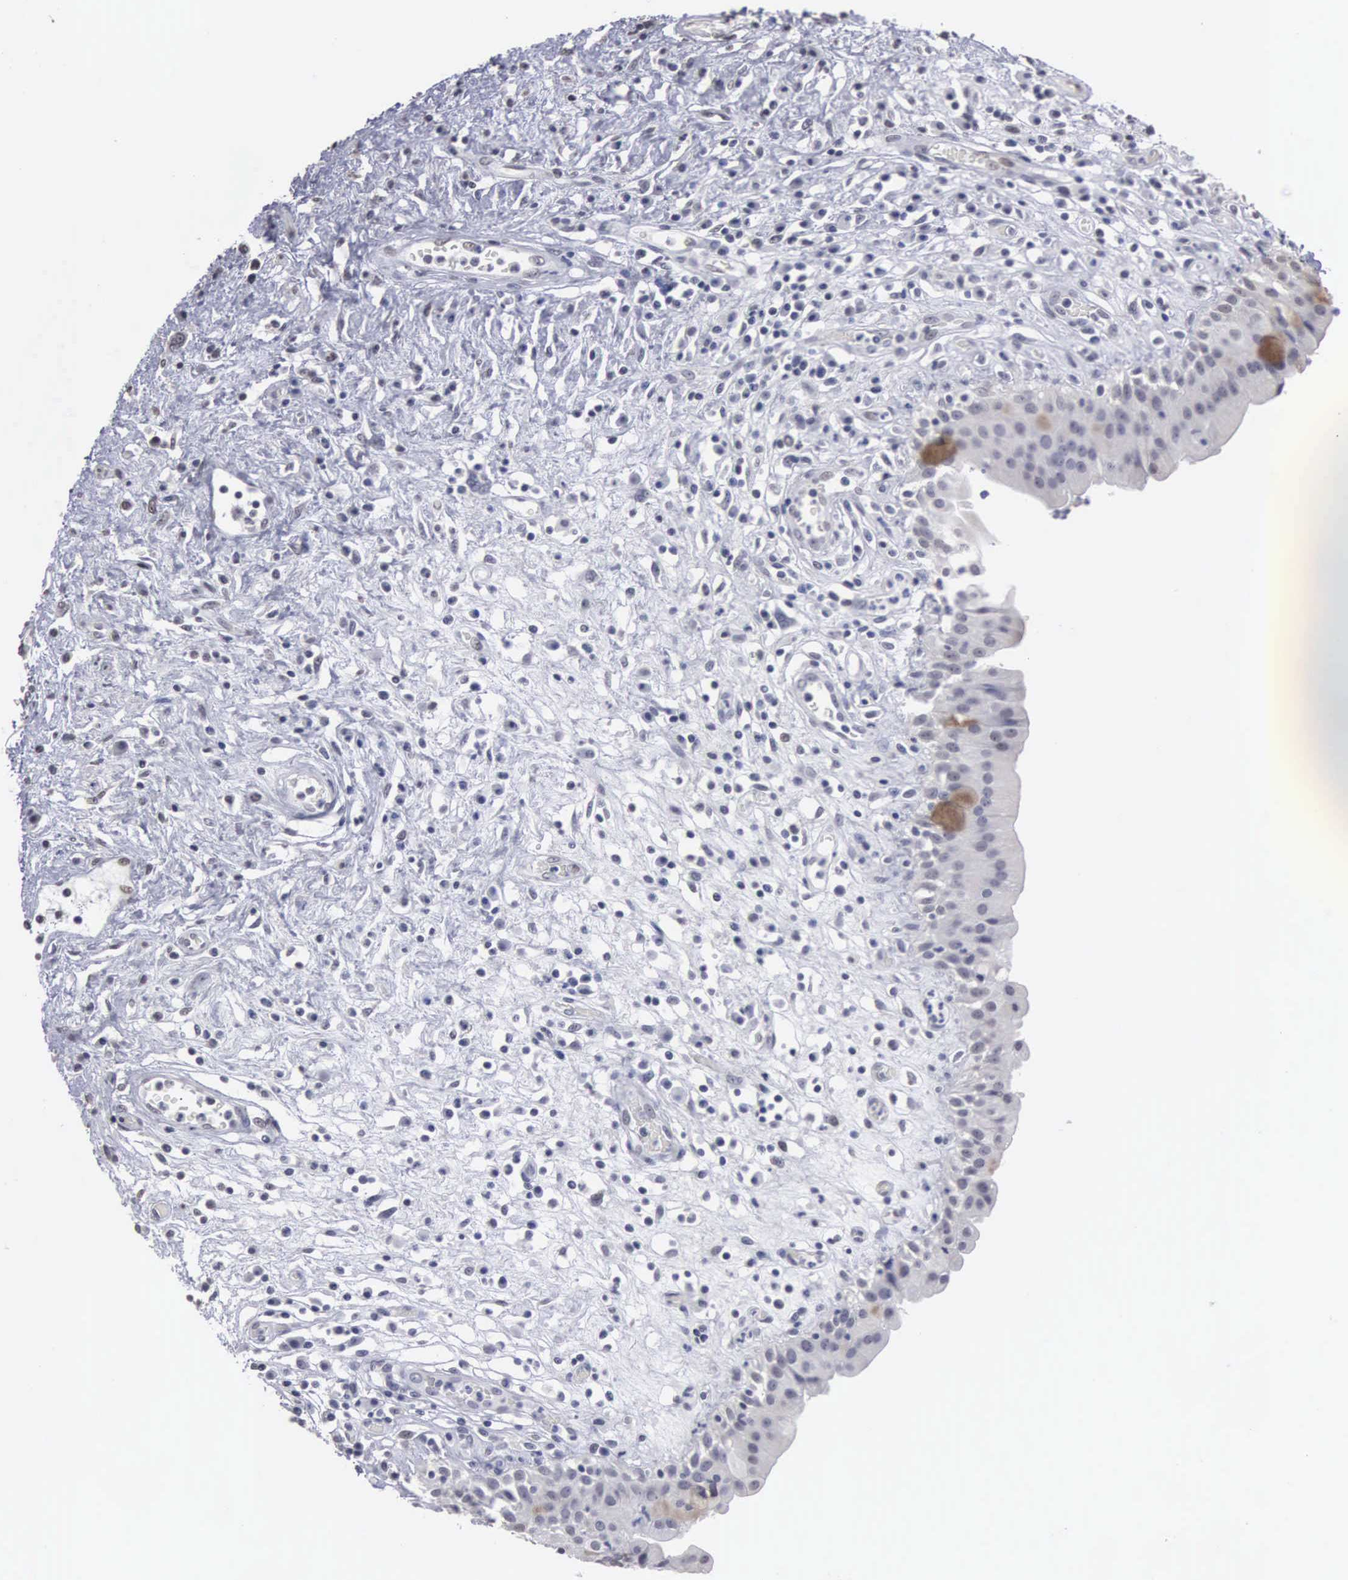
{"staining": {"intensity": "weak", "quantity": "<25%", "location": "cytoplasmic/membranous"}, "tissue": "urinary bladder", "cell_type": "Urothelial cells", "image_type": "normal", "snomed": [{"axis": "morphology", "description": "Normal tissue, NOS"}, {"axis": "topography", "description": "Urinary bladder"}], "caption": "An immunohistochemistry (IHC) micrograph of normal urinary bladder is shown. There is no staining in urothelial cells of urinary bladder. (Brightfield microscopy of DAB (3,3'-diaminobenzidine) immunohistochemistry at high magnification).", "gene": "UPB1", "patient": {"sex": "female", "age": 85}}